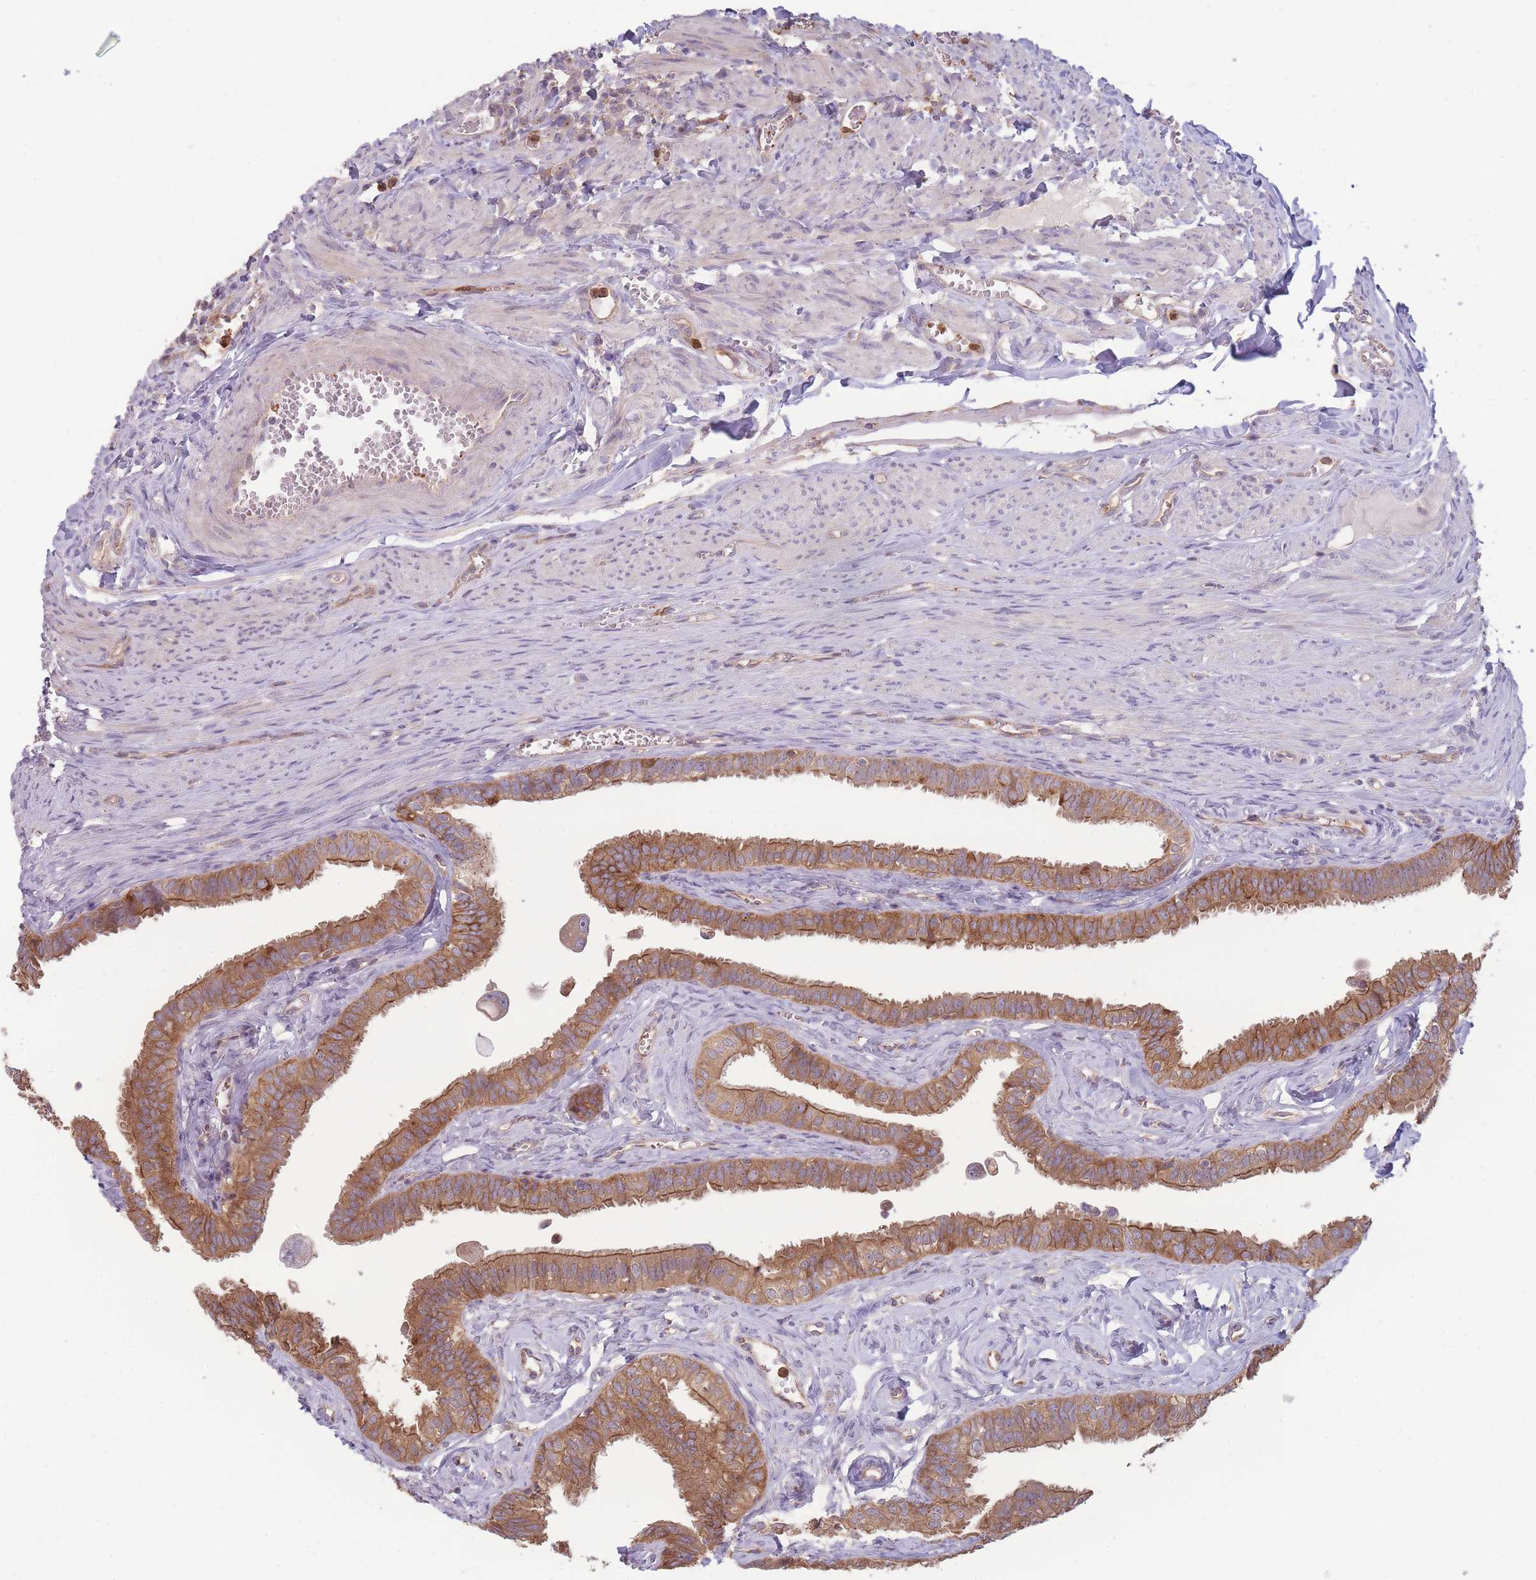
{"staining": {"intensity": "moderate", "quantity": ">75%", "location": "cytoplasmic/membranous"}, "tissue": "fallopian tube", "cell_type": "Glandular cells", "image_type": "normal", "snomed": [{"axis": "morphology", "description": "Normal tissue, NOS"}, {"axis": "morphology", "description": "Carcinoma, NOS"}, {"axis": "topography", "description": "Fallopian tube"}, {"axis": "topography", "description": "Ovary"}], "caption": "Immunohistochemical staining of normal human fallopian tube shows >75% levels of moderate cytoplasmic/membranous protein expression in approximately >75% of glandular cells. The protein of interest is shown in brown color, while the nuclei are stained blue.", "gene": "STEAP3", "patient": {"sex": "female", "age": 59}}